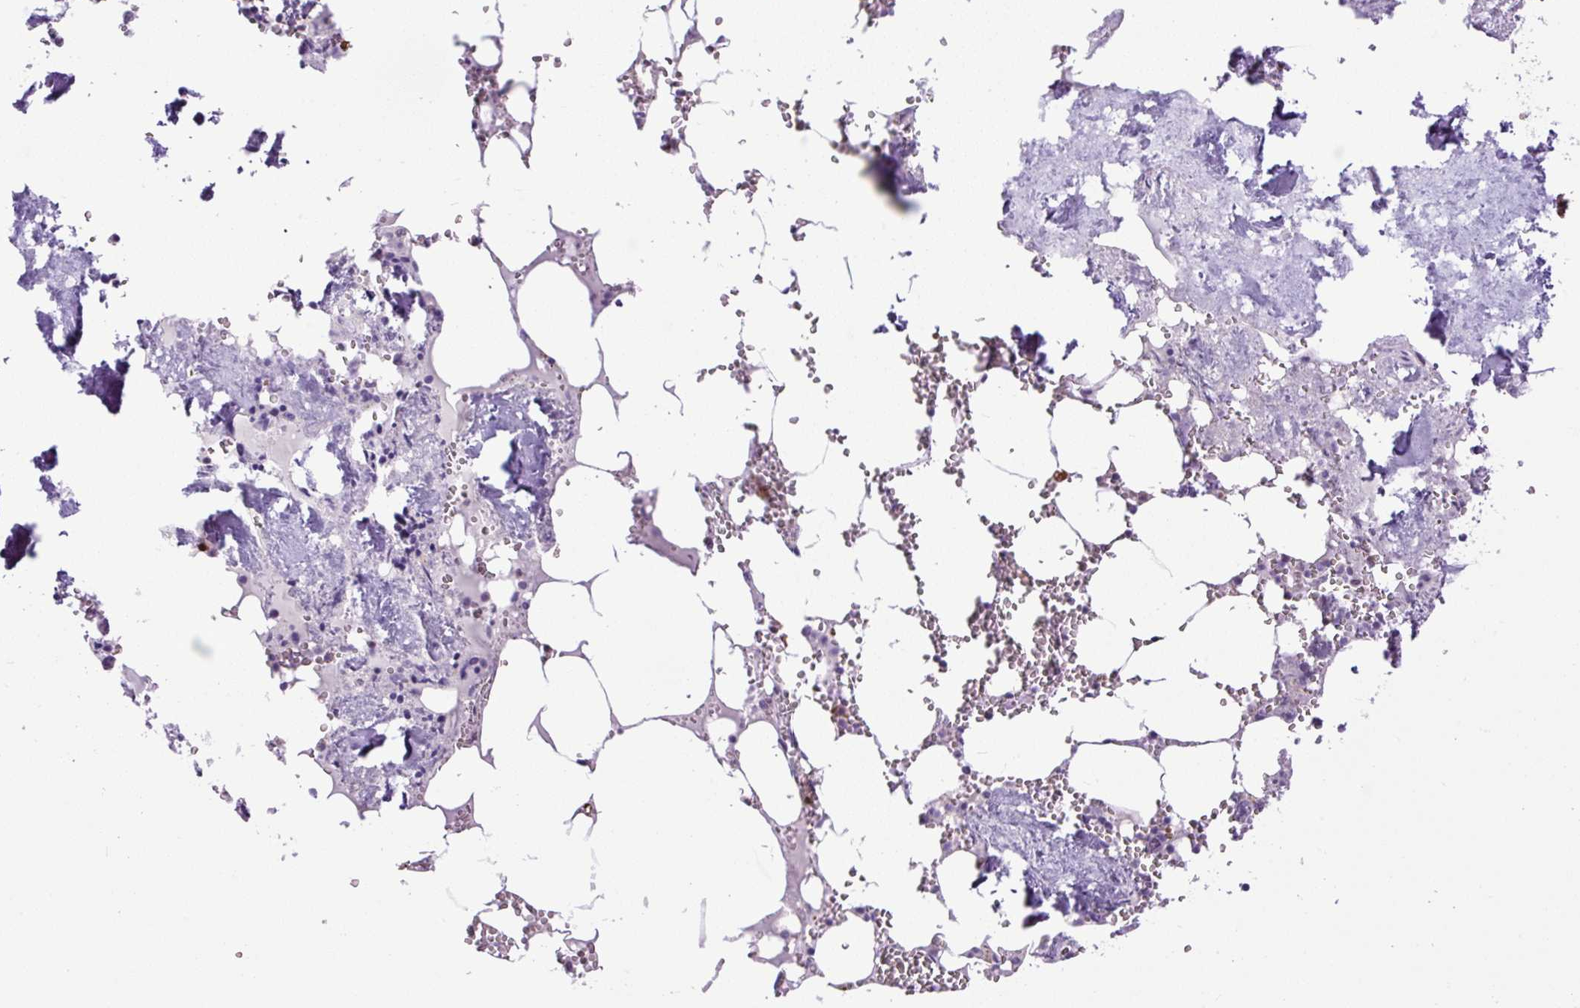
{"staining": {"intensity": "moderate", "quantity": "<25%", "location": "cytoplasmic/membranous"}, "tissue": "bone marrow", "cell_type": "Hematopoietic cells", "image_type": "normal", "snomed": [{"axis": "morphology", "description": "Normal tissue, NOS"}, {"axis": "topography", "description": "Bone marrow"}], "caption": "The image demonstrates immunohistochemical staining of unremarkable bone marrow. There is moderate cytoplasmic/membranous staining is seen in approximately <25% of hematopoietic cells. (brown staining indicates protein expression, while blue staining denotes nuclei).", "gene": "ZNF197", "patient": {"sex": "male", "age": 54}}